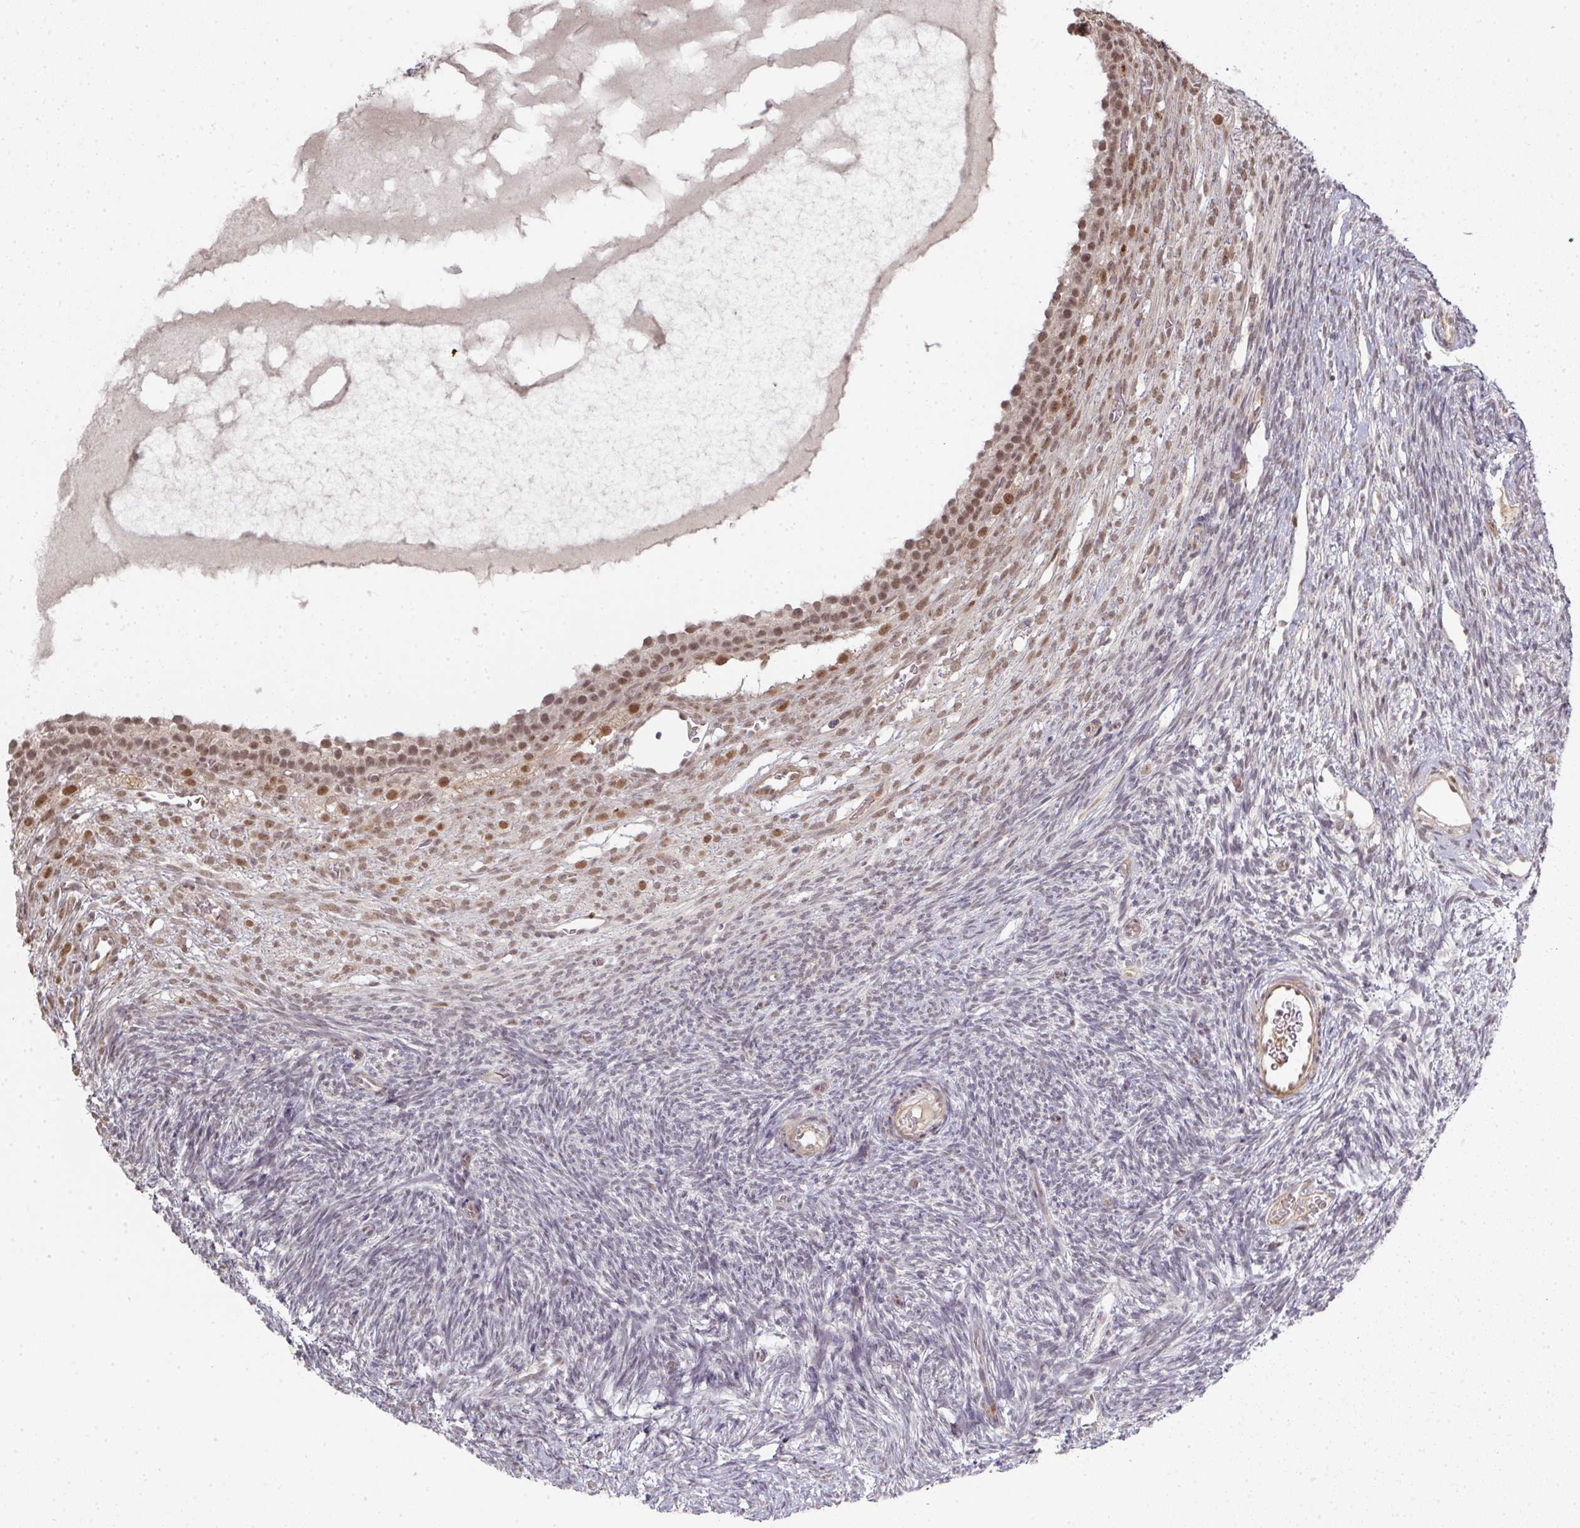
{"staining": {"intensity": "negative", "quantity": "none", "location": "none"}, "tissue": "ovary", "cell_type": "Ovarian stroma cells", "image_type": "normal", "snomed": [{"axis": "morphology", "description": "Normal tissue, NOS"}, {"axis": "topography", "description": "Ovary"}], "caption": "Immunohistochemical staining of benign human ovary shows no significant positivity in ovarian stroma cells. (DAB (3,3'-diaminobenzidine) immunohistochemistry (IHC) visualized using brightfield microscopy, high magnification).", "gene": "GTF2H3", "patient": {"sex": "female", "age": 39}}